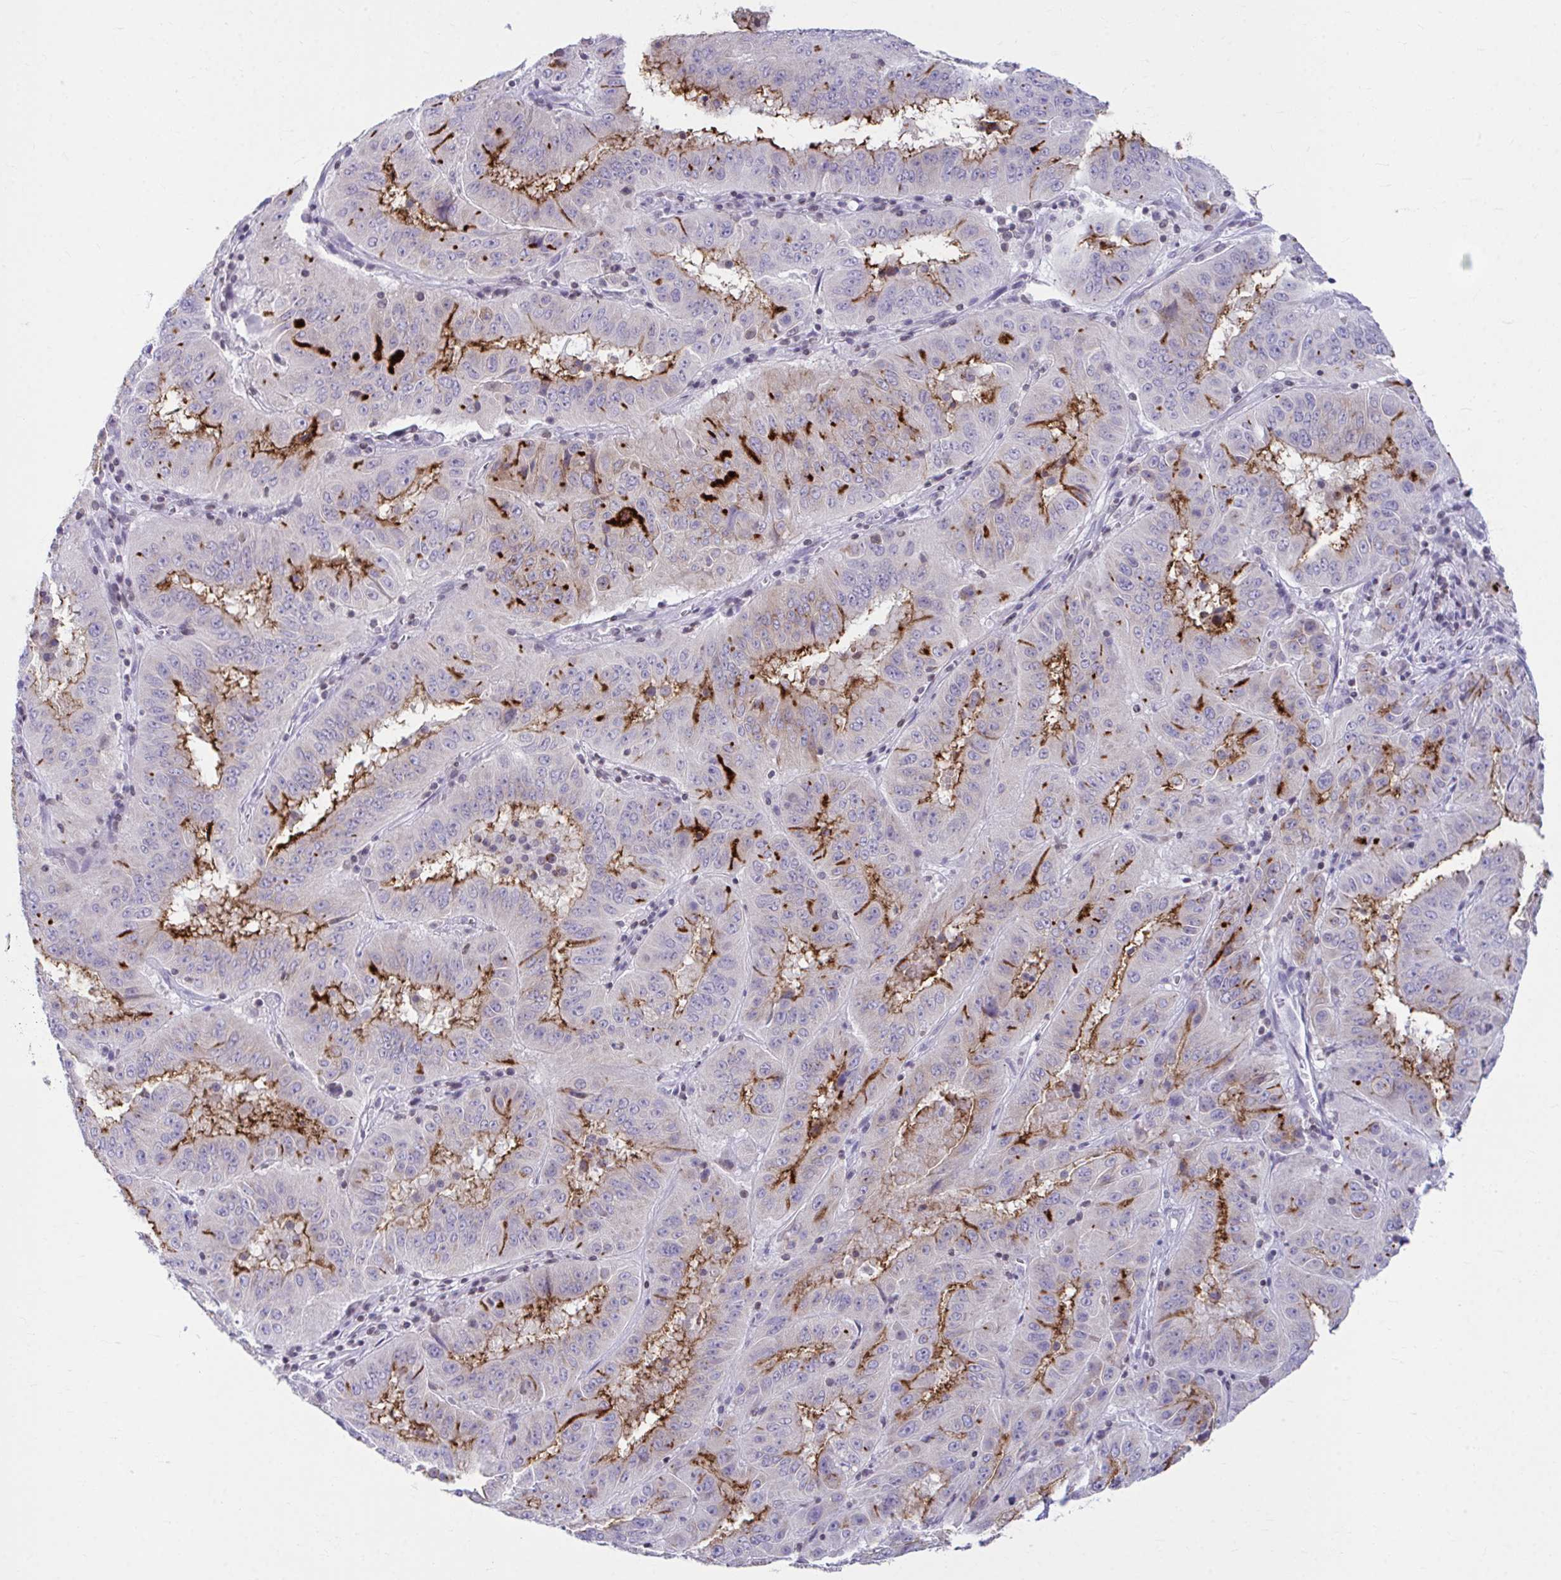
{"staining": {"intensity": "negative", "quantity": "none", "location": "none"}, "tissue": "pancreatic cancer", "cell_type": "Tumor cells", "image_type": "cancer", "snomed": [{"axis": "morphology", "description": "Adenocarcinoma, NOS"}, {"axis": "topography", "description": "Pancreas"}], "caption": "The image shows no staining of tumor cells in adenocarcinoma (pancreatic). (DAB (3,3'-diaminobenzidine) immunohistochemistry (IHC), high magnification).", "gene": "OR7A5", "patient": {"sex": "male", "age": 63}}